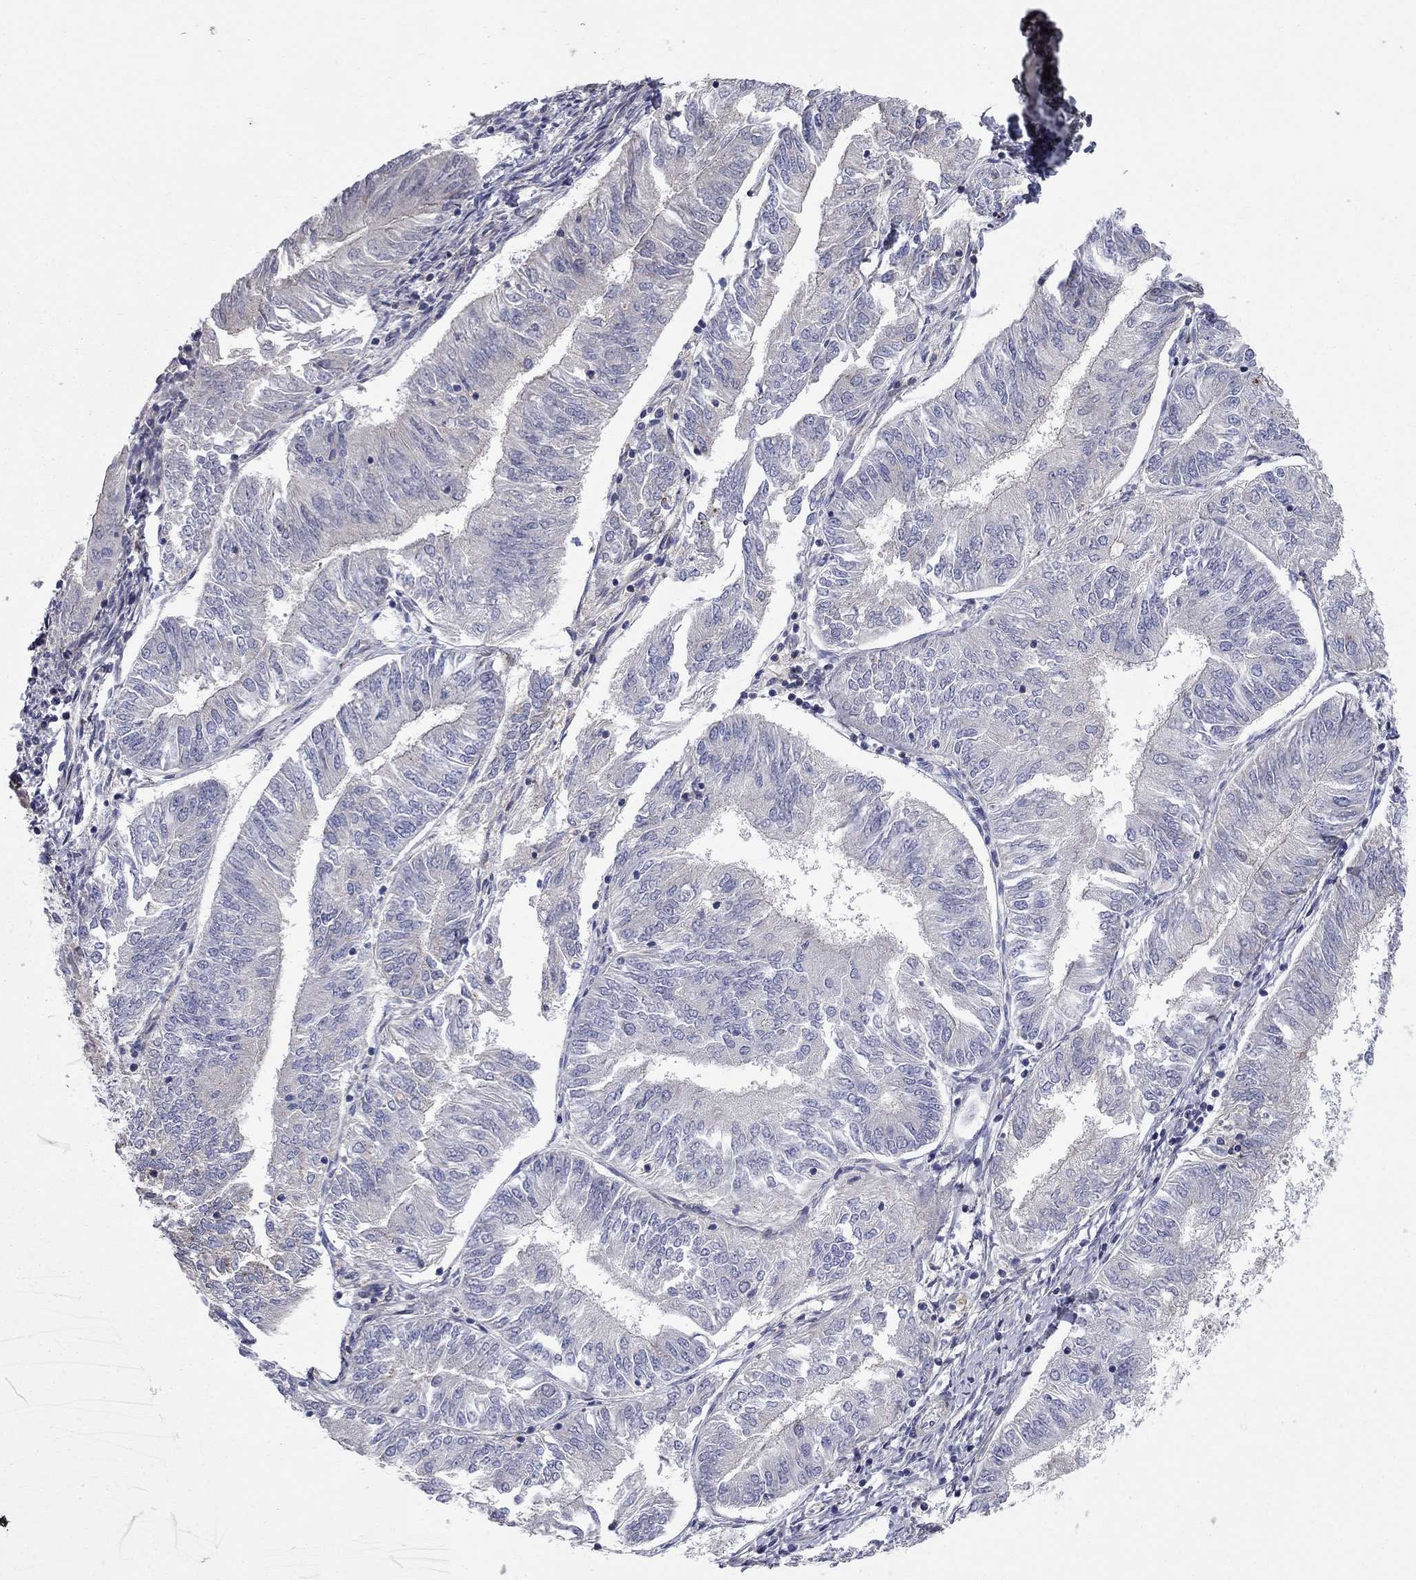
{"staining": {"intensity": "negative", "quantity": "none", "location": "none"}, "tissue": "endometrial cancer", "cell_type": "Tumor cells", "image_type": "cancer", "snomed": [{"axis": "morphology", "description": "Adenocarcinoma, NOS"}, {"axis": "topography", "description": "Endometrium"}], "caption": "This image is of endometrial adenocarcinoma stained with IHC to label a protein in brown with the nuclei are counter-stained blue. There is no positivity in tumor cells.", "gene": "KANSL1L", "patient": {"sex": "female", "age": 58}}